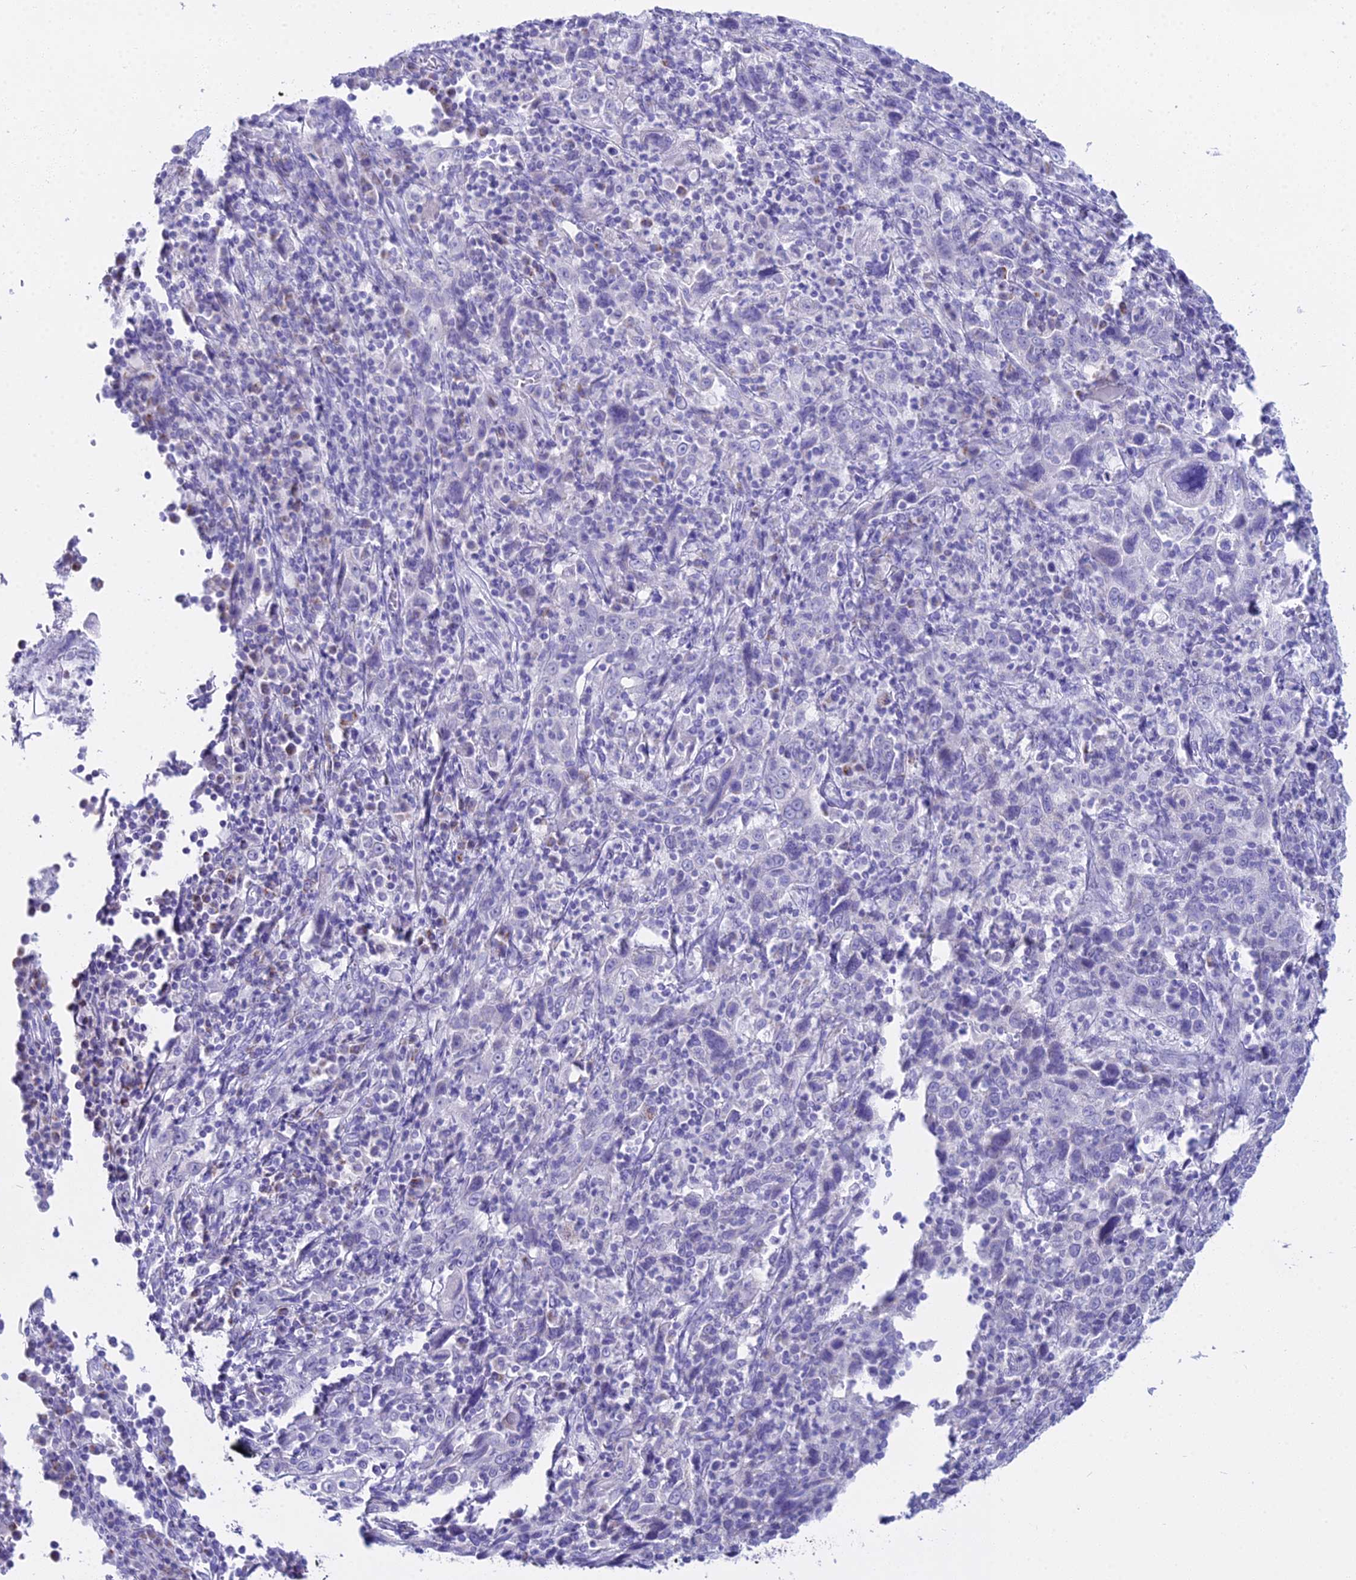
{"staining": {"intensity": "negative", "quantity": "none", "location": "none"}, "tissue": "cervical cancer", "cell_type": "Tumor cells", "image_type": "cancer", "snomed": [{"axis": "morphology", "description": "Squamous cell carcinoma, NOS"}, {"axis": "topography", "description": "Cervix"}], "caption": "A high-resolution photomicrograph shows IHC staining of cervical squamous cell carcinoma, which shows no significant expression in tumor cells.", "gene": "CGB2", "patient": {"sex": "female", "age": 46}}